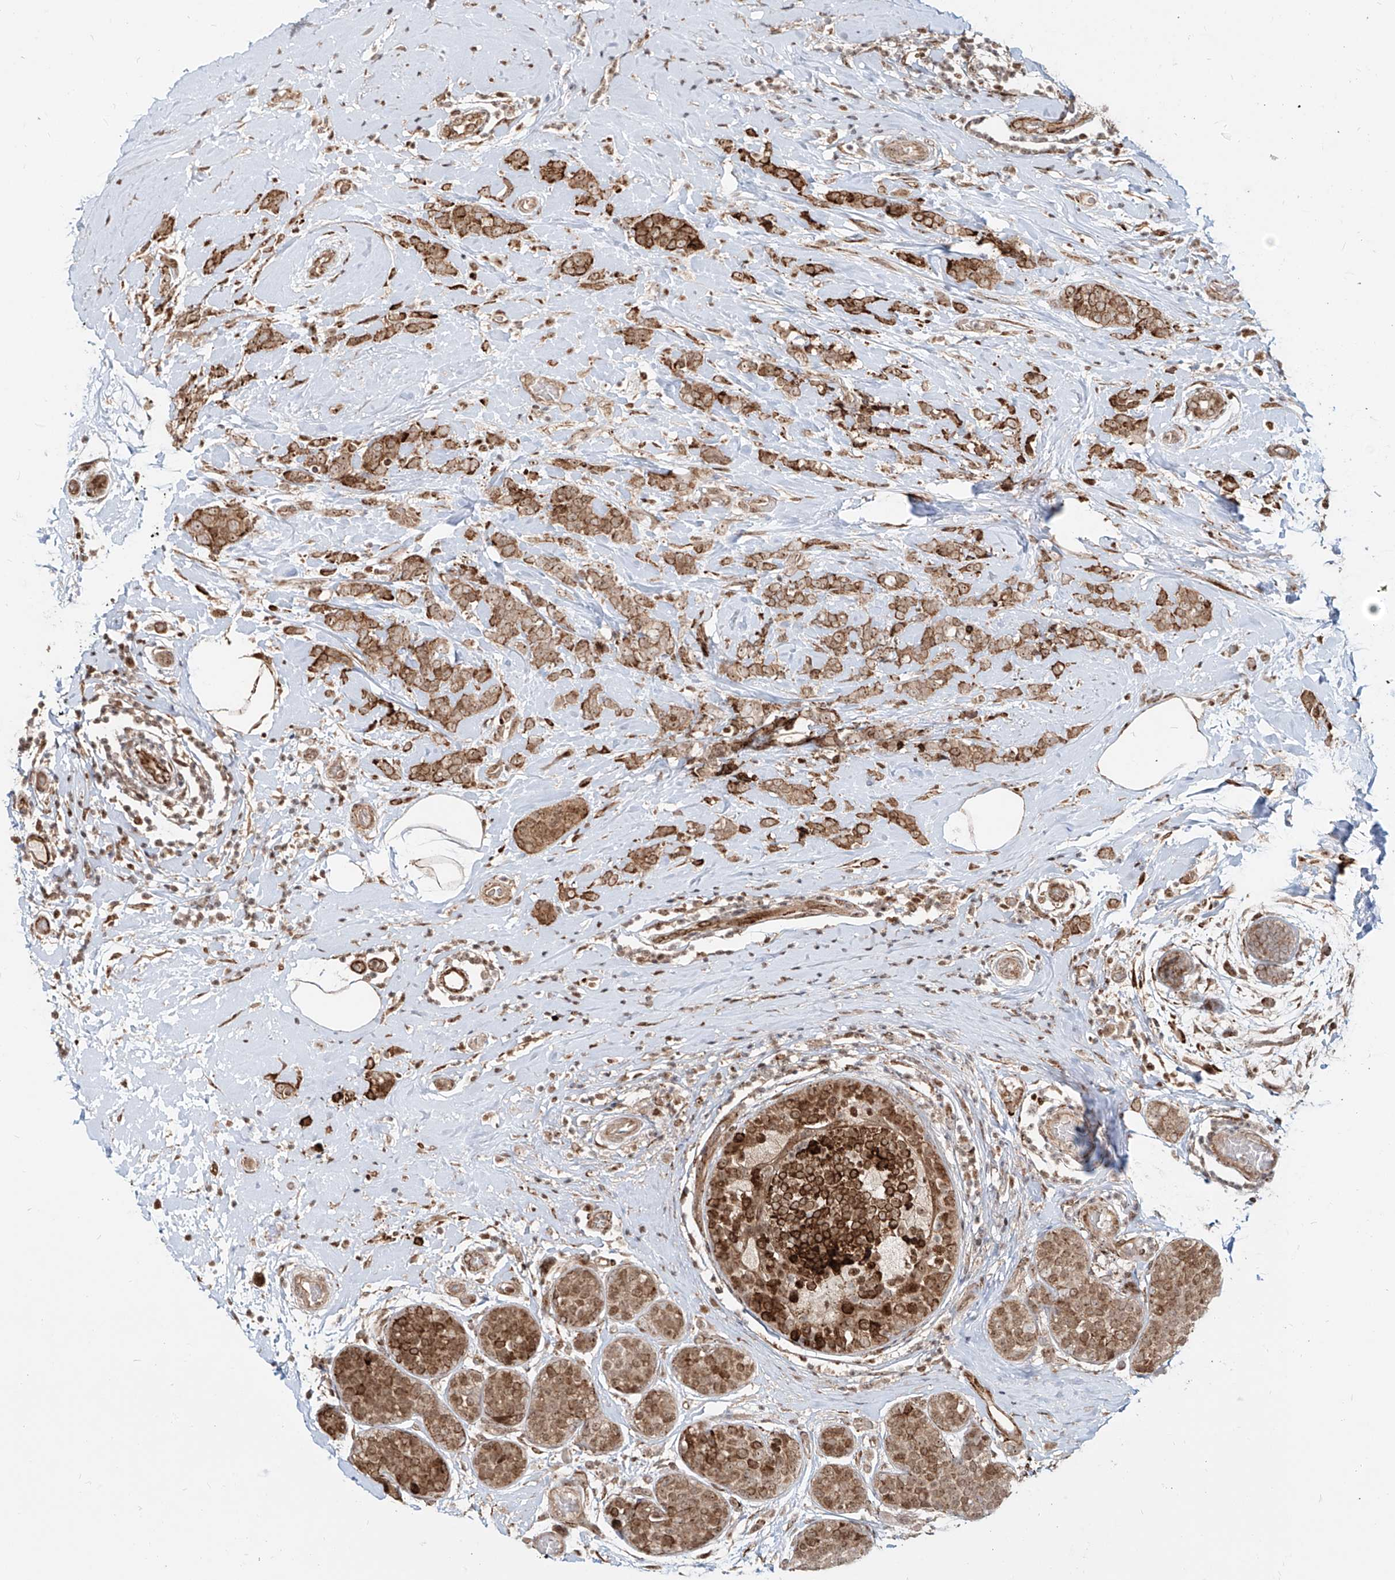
{"staining": {"intensity": "moderate", "quantity": ">75%", "location": "cytoplasmic/membranous,nuclear"}, "tissue": "breast cancer", "cell_type": "Tumor cells", "image_type": "cancer", "snomed": [{"axis": "morphology", "description": "Lobular carcinoma, in situ"}, {"axis": "morphology", "description": "Lobular carcinoma"}, {"axis": "topography", "description": "Breast"}], "caption": "An immunohistochemistry (IHC) histopathology image of neoplastic tissue is shown. Protein staining in brown highlights moderate cytoplasmic/membranous and nuclear positivity in breast lobular carcinoma in situ within tumor cells. (IHC, brightfield microscopy, high magnification).", "gene": "ZNF710", "patient": {"sex": "female", "age": 41}}